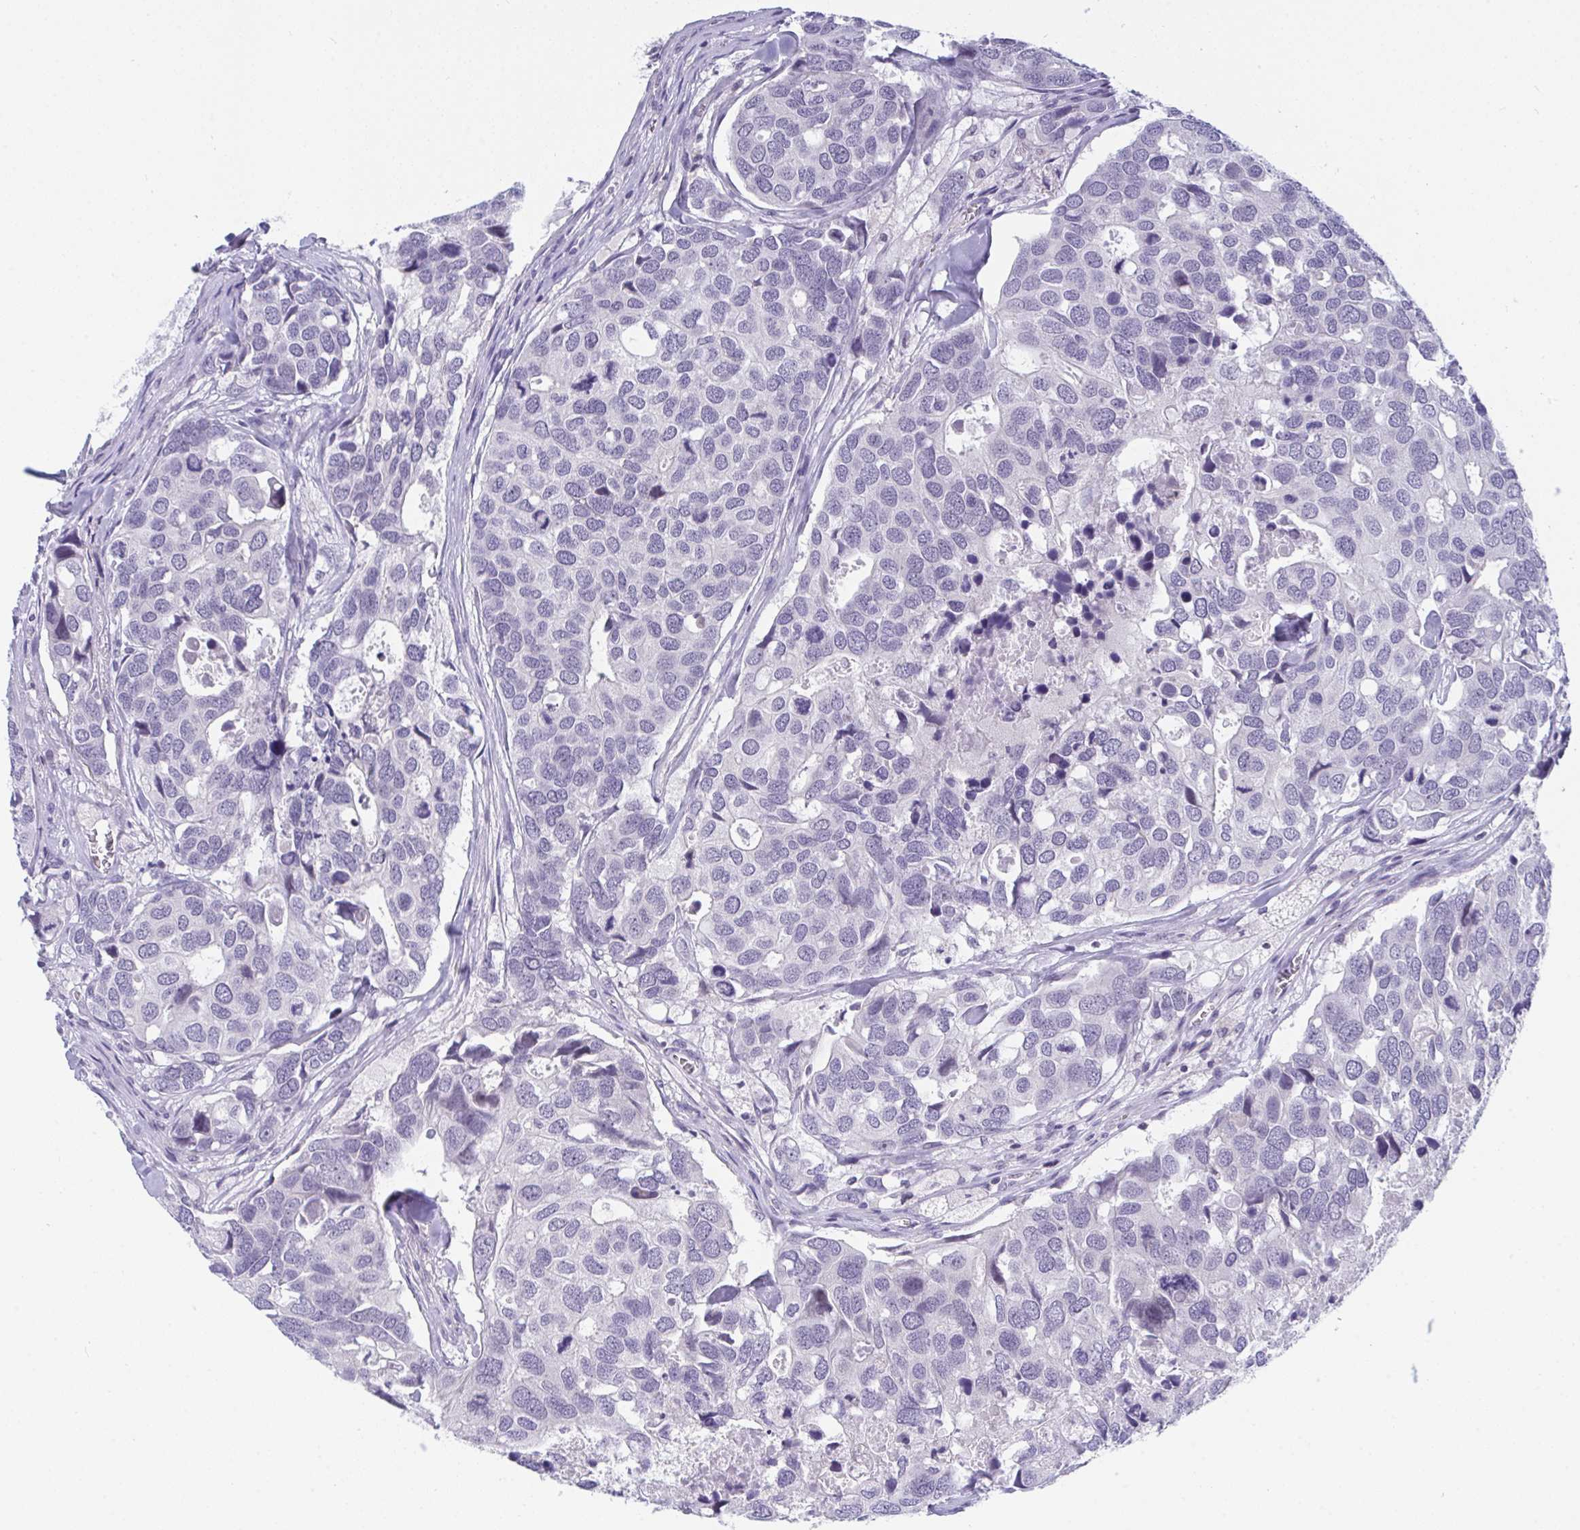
{"staining": {"intensity": "negative", "quantity": "none", "location": "none"}, "tissue": "breast cancer", "cell_type": "Tumor cells", "image_type": "cancer", "snomed": [{"axis": "morphology", "description": "Duct carcinoma"}, {"axis": "topography", "description": "Breast"}], "caption": "A histopathology image of breast cancer stained for a protein shows no brown staining in tumor cells. The staining was performed using DAB (3,3'-diaminobenzidine) to visualize the protein expression in brown, while the nuclei were stained in blue with hematoxylin (Magnification: 20x).", "gene": "BMAL2", "patient": {"sex": "female", "age": 83}}